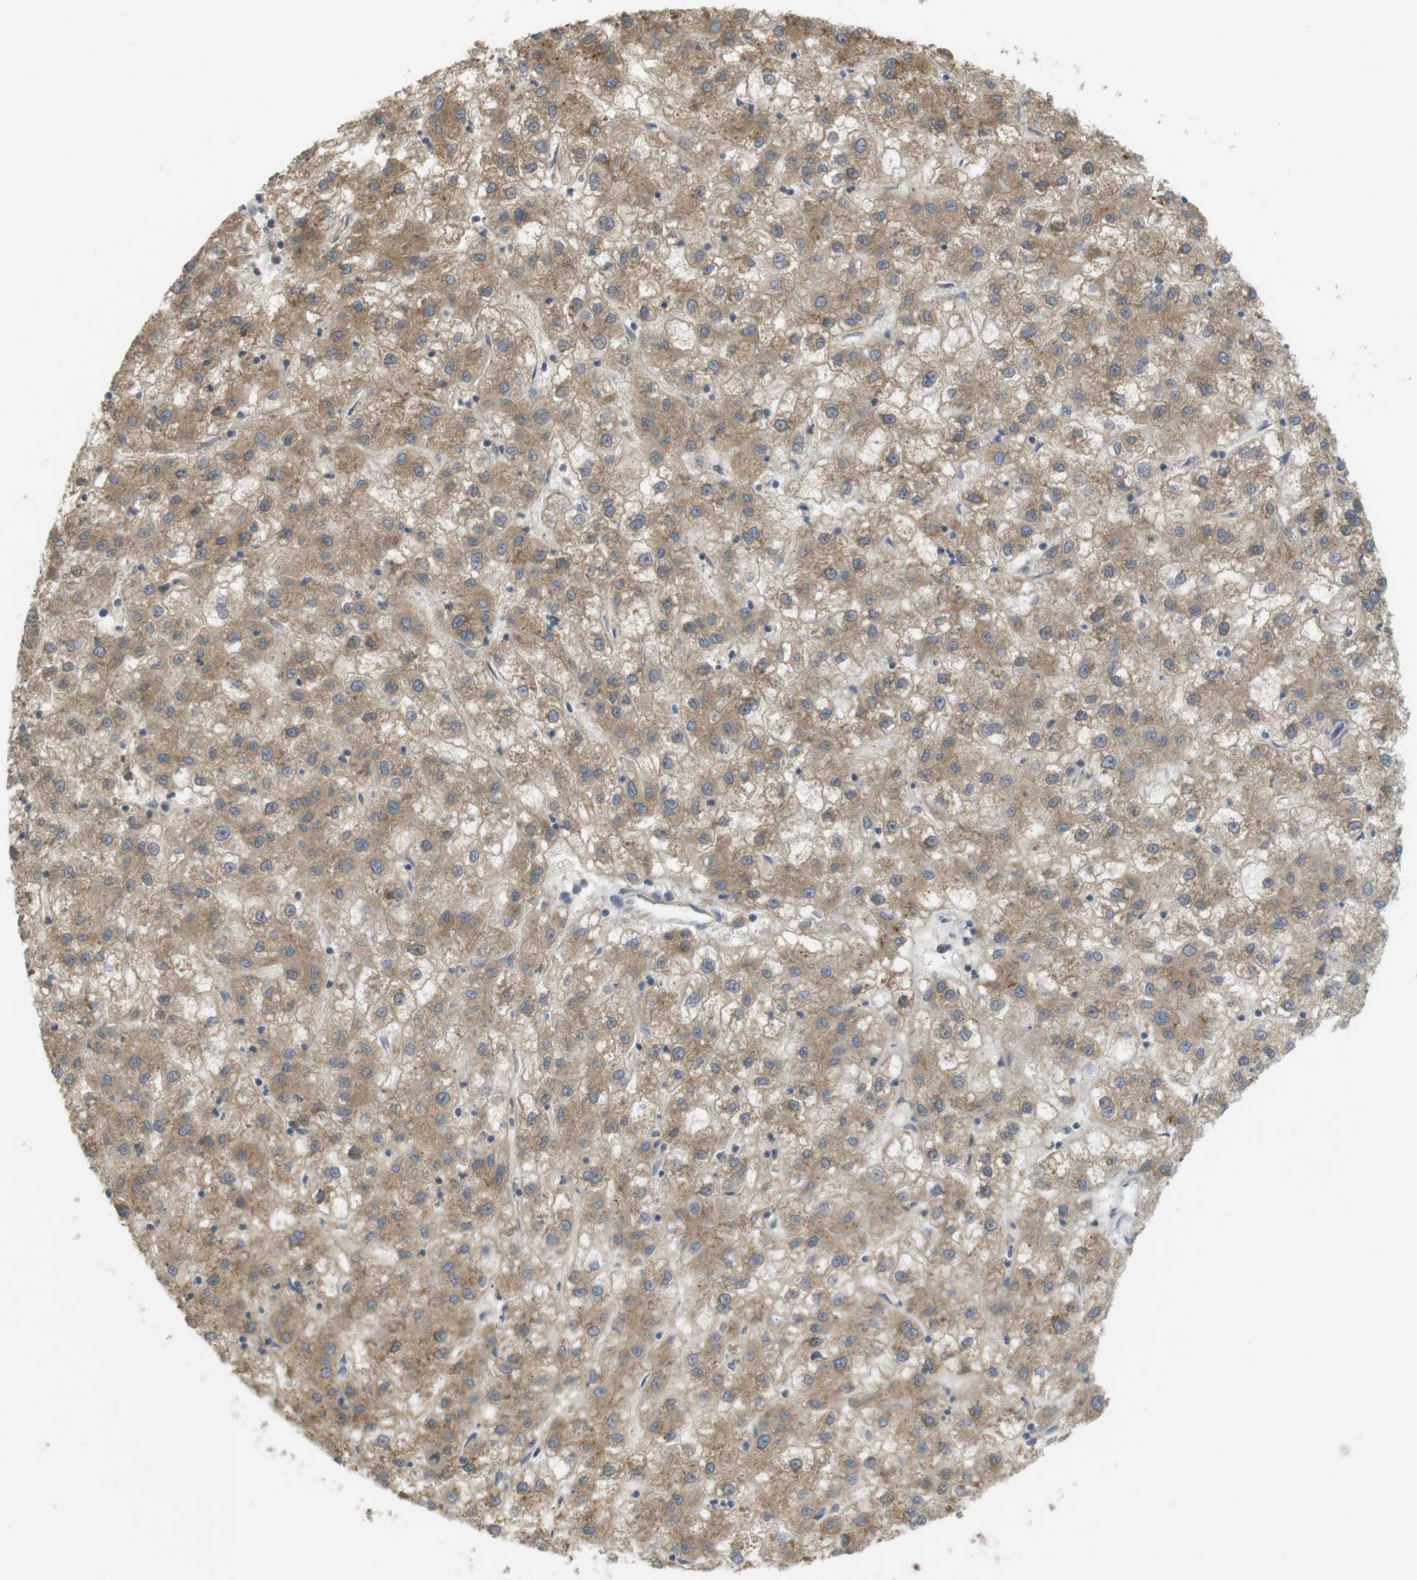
{"staining": {"intensity": "moderate", "quantity": ">75%", "location": "cytoplasmic/membranous"}, "tissue": "liver cancer", "cell_type": "Tumor cells", "image_type": "cancer", "snomed": [{"axis": "morphology", "description": "Carcinoma, Hepatocellular, NOS"}, {"axis": "topography", "description": "Liver"}], "caption": "An immunohistochemistry (IHC) micrograph of tumor tissue is shown. Protein staining in brown shows moderate cytoplasmic/membranous positivity in liver cancer (hepatocellular carcinoma) within tumor cells. Using DAB (3,3'-diaminobenzidine) (brown) and hematoxylin (blue) stains, captured at high magnification using brightfield microscopy.", "gene": "CLRN3", "patient": {"sex": "male", "age": 72}}